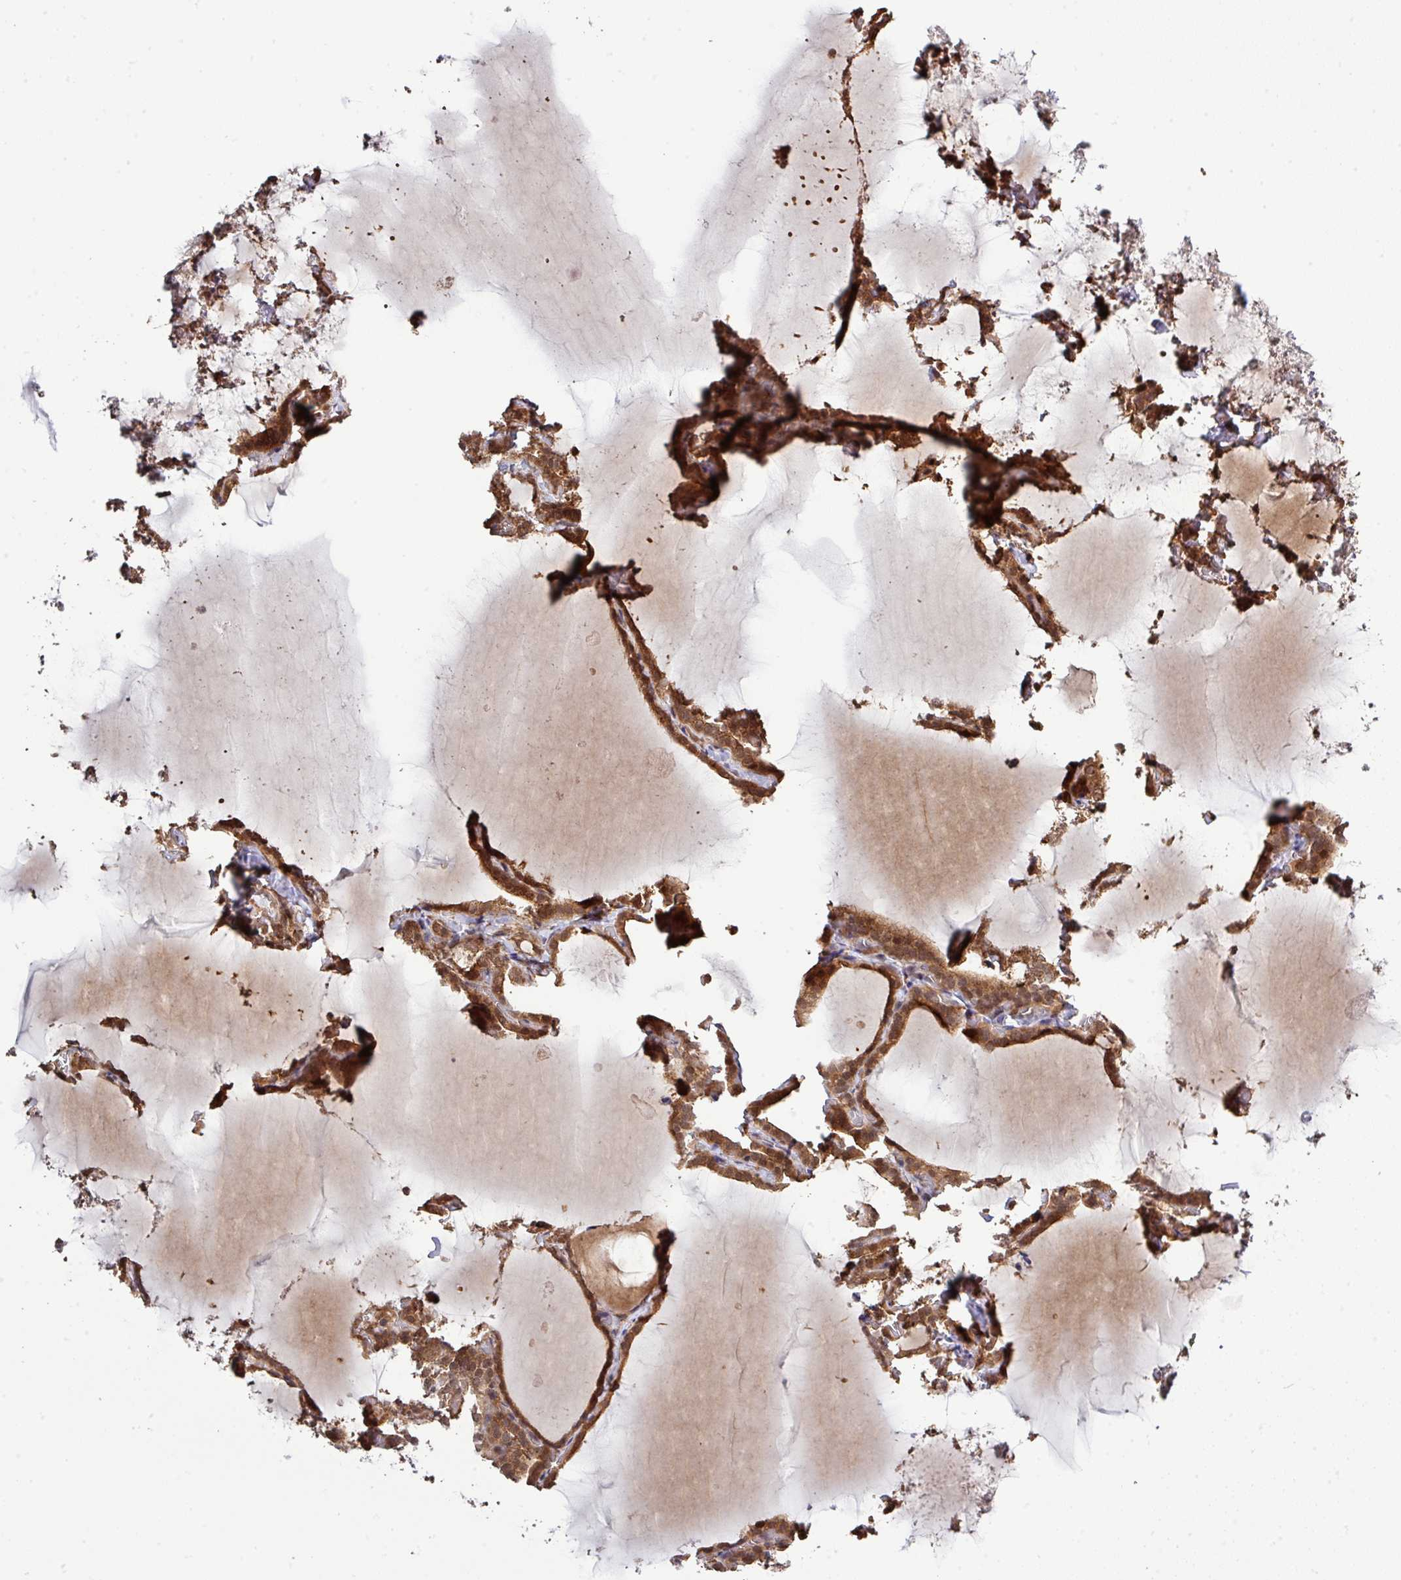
{"staining": {"intensity": "moderate", "quantity": ">75%", "location": "cytoplasmic/membranous,nuclear"}, "tissue": "thyroid gland", "cell_type": "Glandular cells", "image_type": "normal", "snomed": [{"axis": "morphology", "description": "Normal tissue, NOS"}, {"axis": "topography", "description": "Thyroid gland"}], "caption": "Thyroid gland stained with DAB immunohistochemistry (IHC) exhibits medium levels of moderate cytoplasmic/membranous,nuclear expression in approximately >75% of glandular cells.", "gene": "ARPIN", "patient": {"sex": "female", "age": 22}}